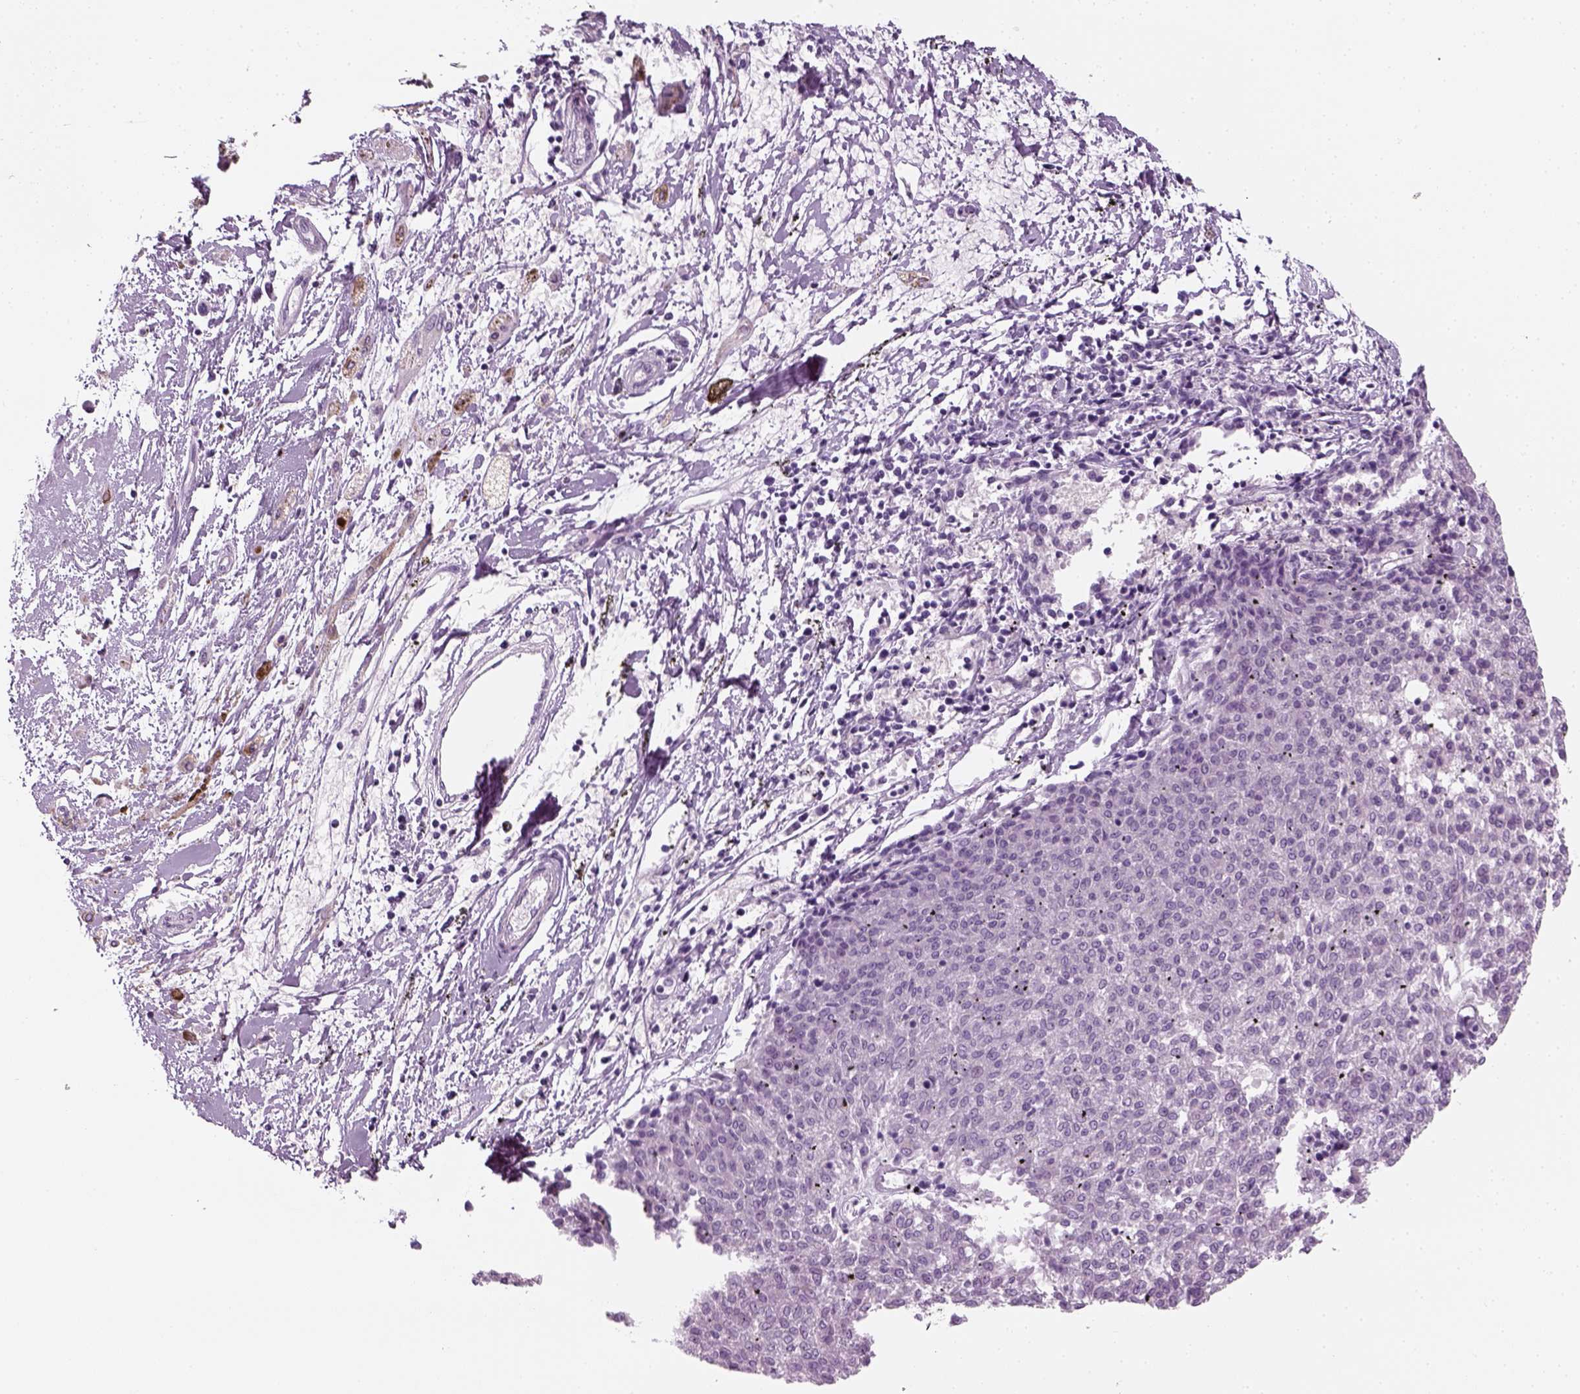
{"staining": {"intensity": "negative", "quantity": "none", "location": "none"}, "tissue": "melanoma", "cell_type": "Tumor cells", "image_type": "cancer", "snomed": [{"axis": "morphology", "description": "Malignant melanoma, NOS"}, {"axis": "topography", "description": "Skin"}], "caption": "A high-resolution micrograph shows IHC staining of malignant melanoma, which displays no significant staining in tumor cells.", "gene": "KRT75", "patient": {"sex": "female", "age": 72}}